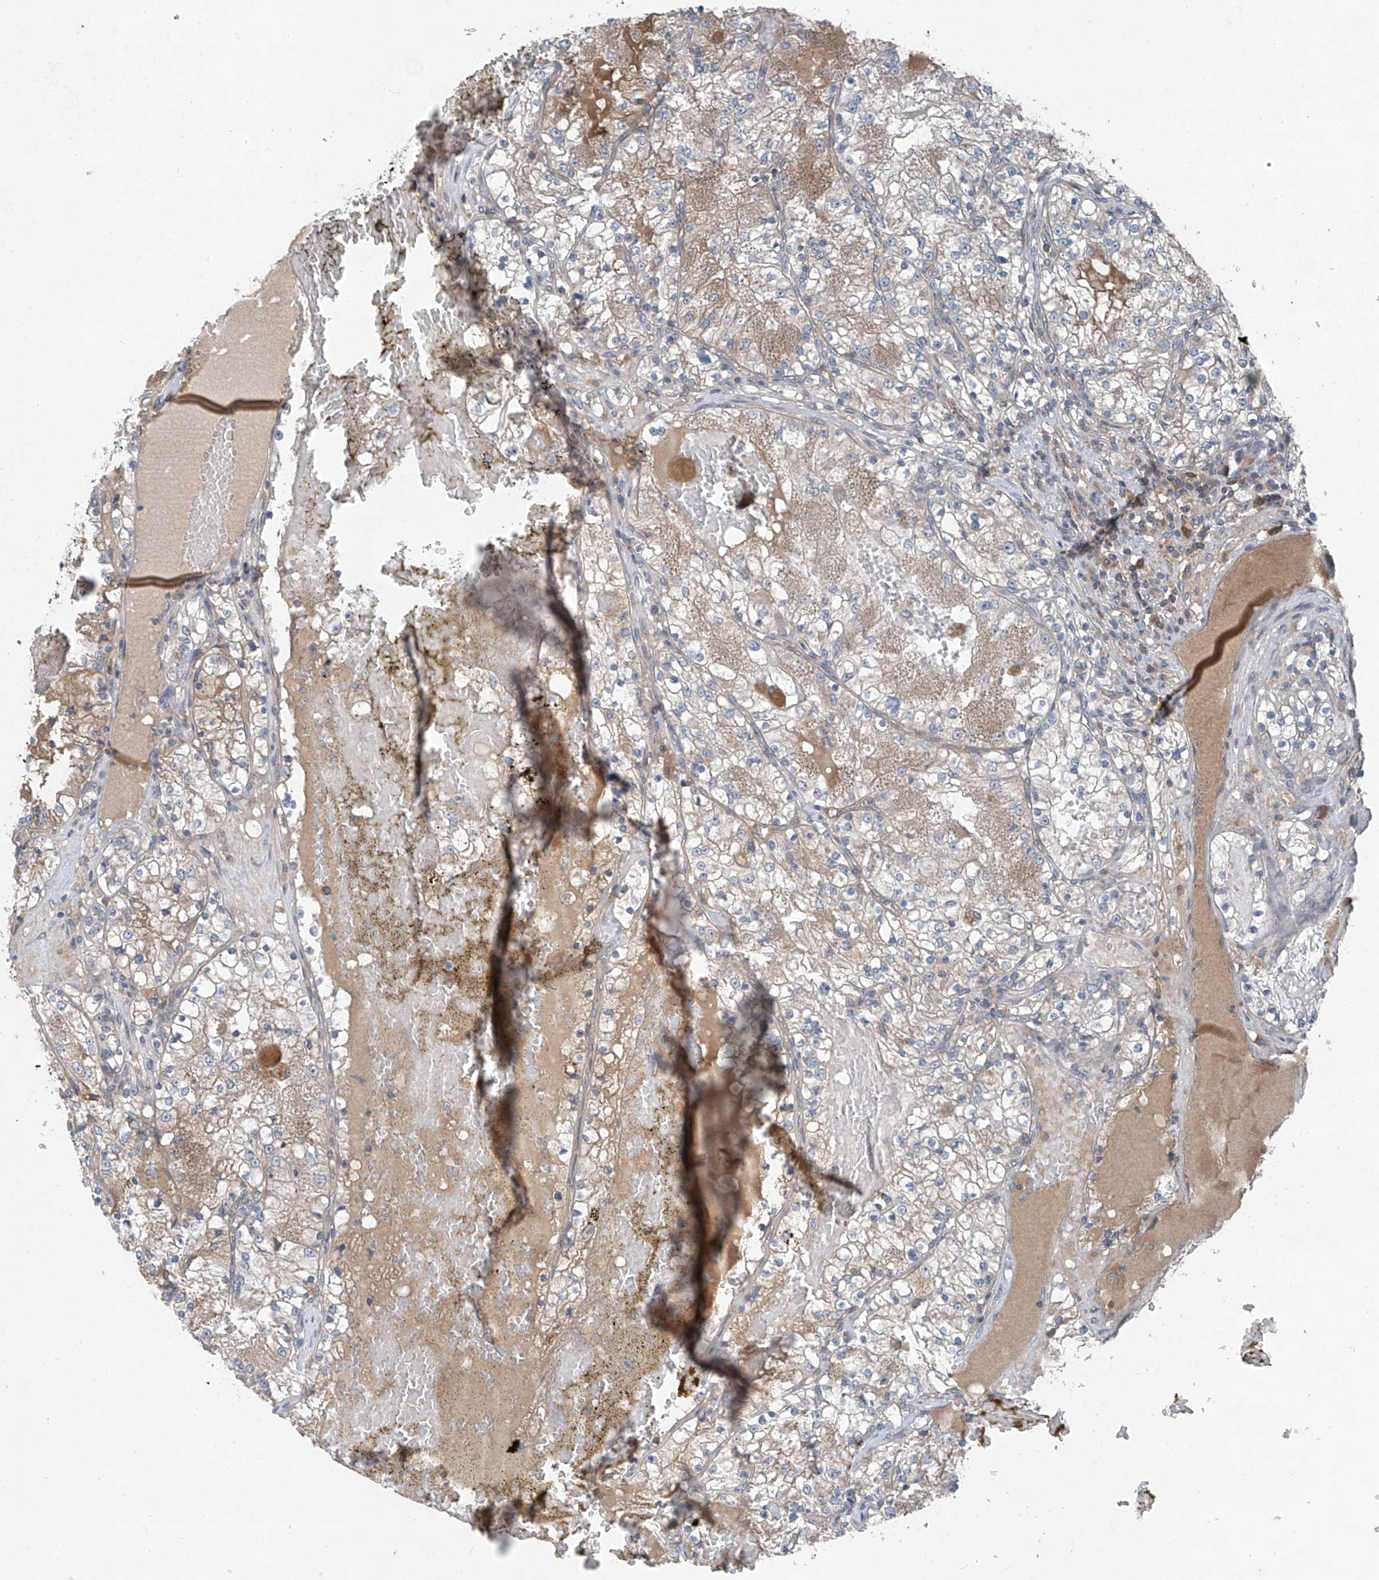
{"staining": {"intensity": "negative", "quantity": "none", "location": "none"}, "tissue": "renal cancer", "cell_type": "Tumor cells", "image_type": "cancer", "snomed": [{"axis": "morphology", "description": "Normal tissue, NOS"}, {"axis": "morphology", "description": "Adenocarcinoma, NOS"}, {"axis": "topography", "description": "Kidney"}], "caption": "Adenocarcinoma (renal) stained for a protein using immunohistochemistry shows no staining tumor cells.", "gene": "FOXRED2", "patient": {"sex": "male", "age": 68}}